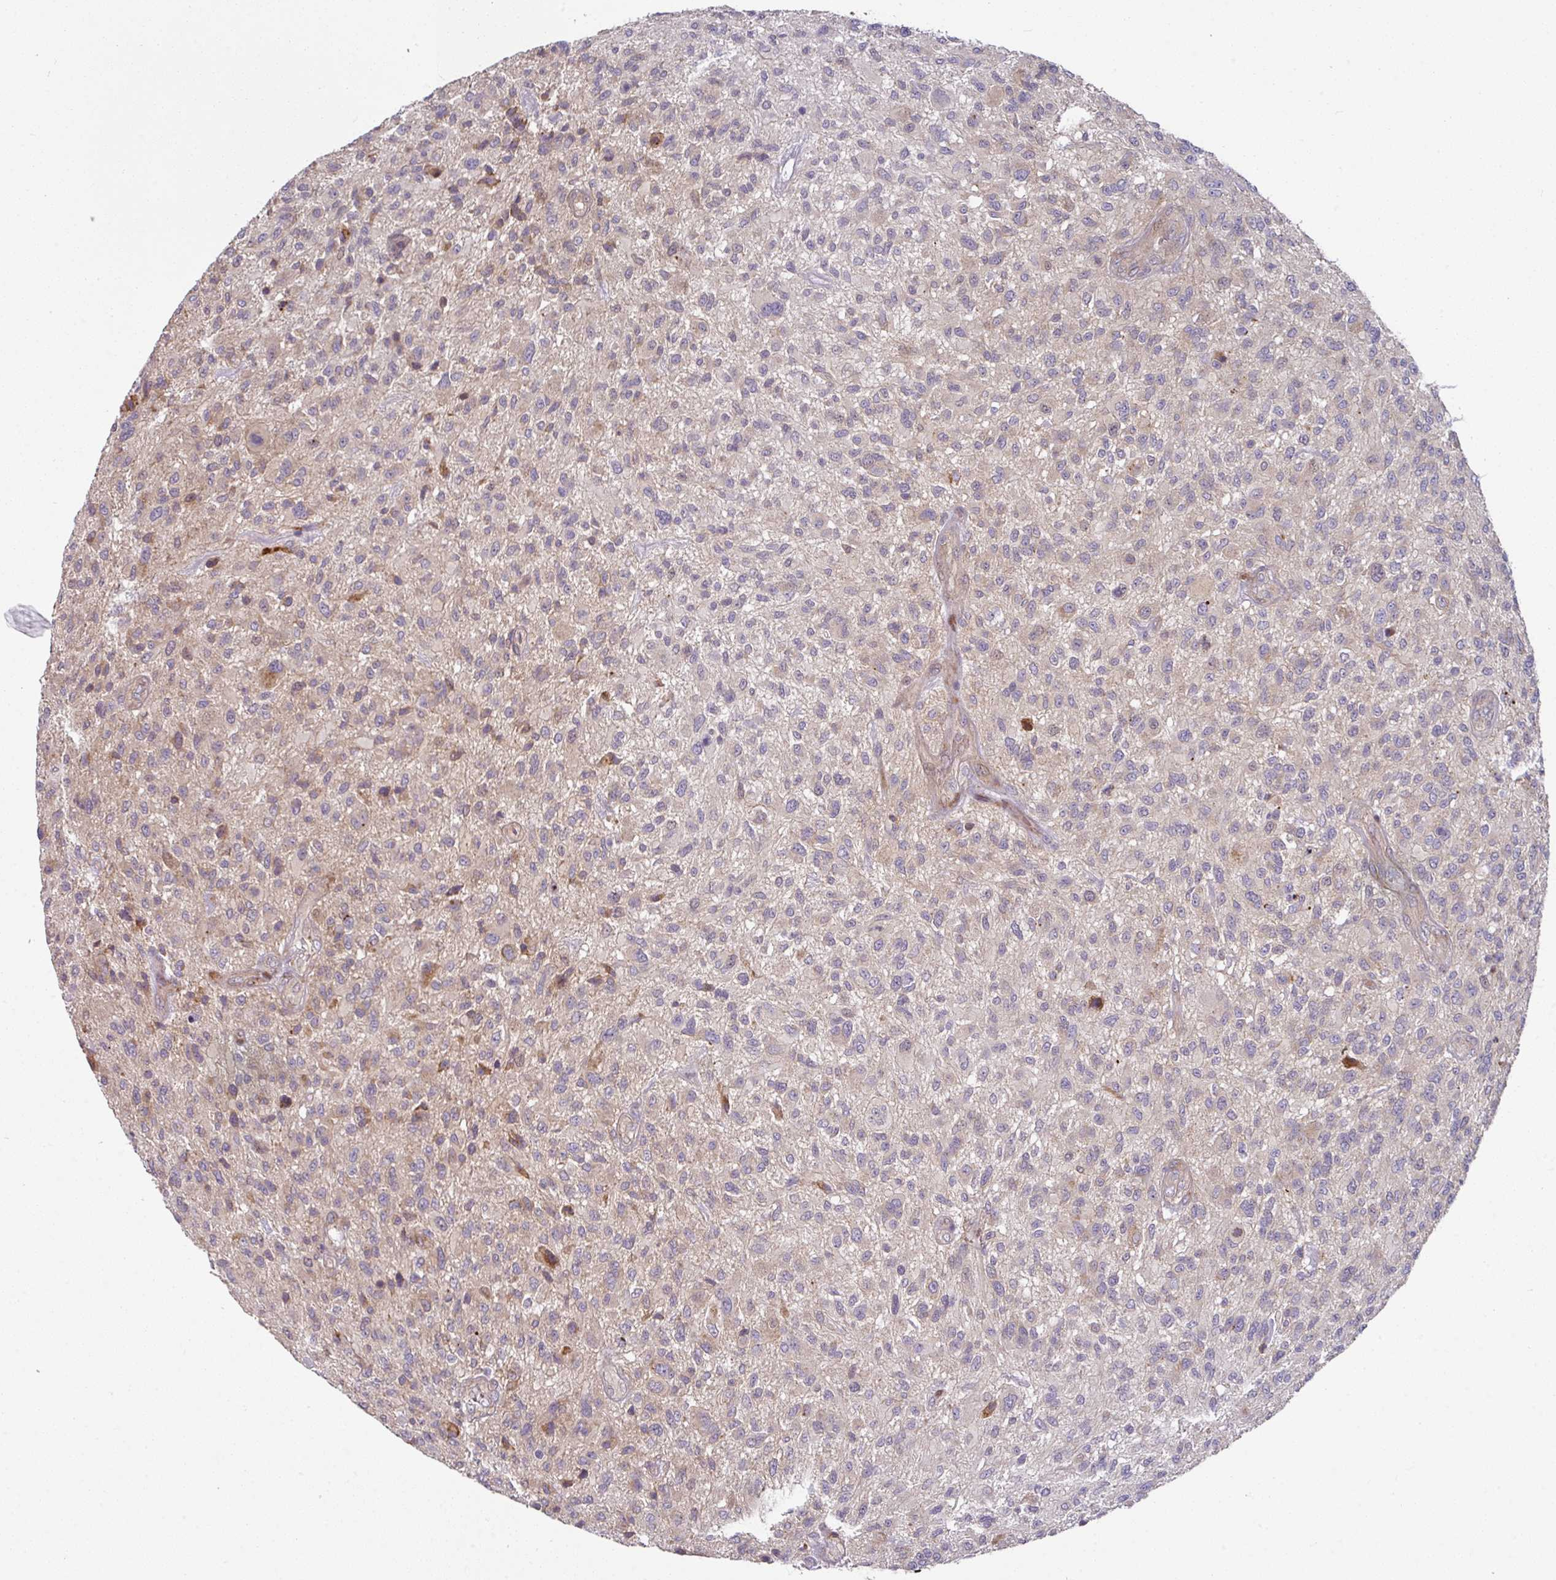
{"staining": {"intensity": "negative", "quantity": "none", "location": "none"}, "tissue": "glioma", "cell_type": "Tumor cells", "image_type": "cancer", "snomed": [{"axis": "morphology", "description": "Glioma, malignant, High grade"}, {"axis": "topography", "description": "Brain"}], "caption": "High power microscopy photomicrograph of an IHC image of glioma, revealing no significant staining in tumor cells.", "gene": "CASP2", "patient": {"sex": "male", "age": 47}}